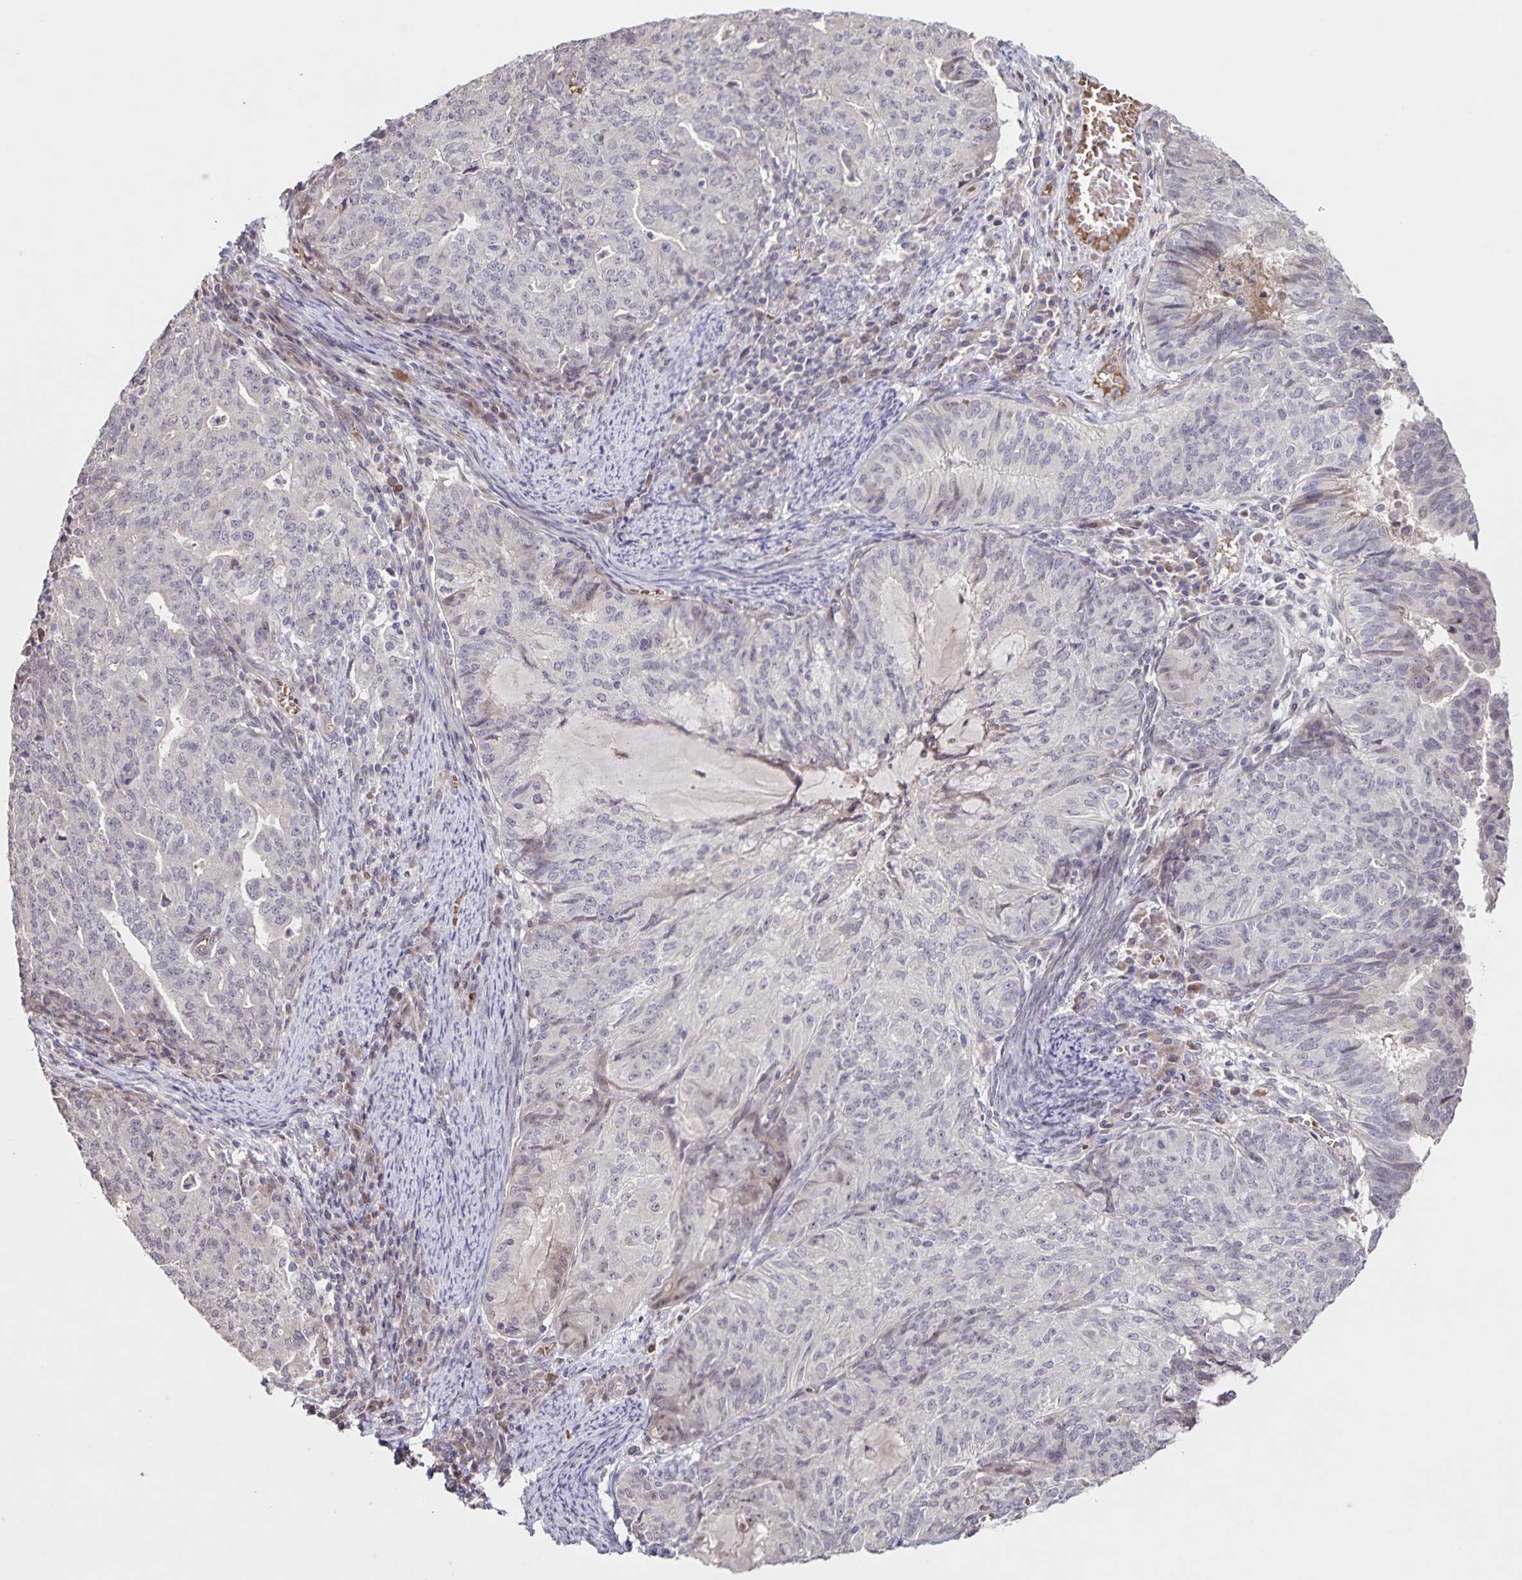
{"staining": {"intensity": "negative", "quantity": "none", "location": "none"}, "tissue": "endometrial cancer", "cell_type": "Tumor cells", "image_type": "cancer", "snomed": [{"axis": "morphology", "description": "Adenocarcinoma, NOS"}, {"axis": "topography", "description": "Endometrium"}], "caption": "Tumor cells are negative for brown protein staining in endometrial cancer (adenocarcinoma).", "gene": "GDF2", "patient": {"sex": "female", "age": 82}}